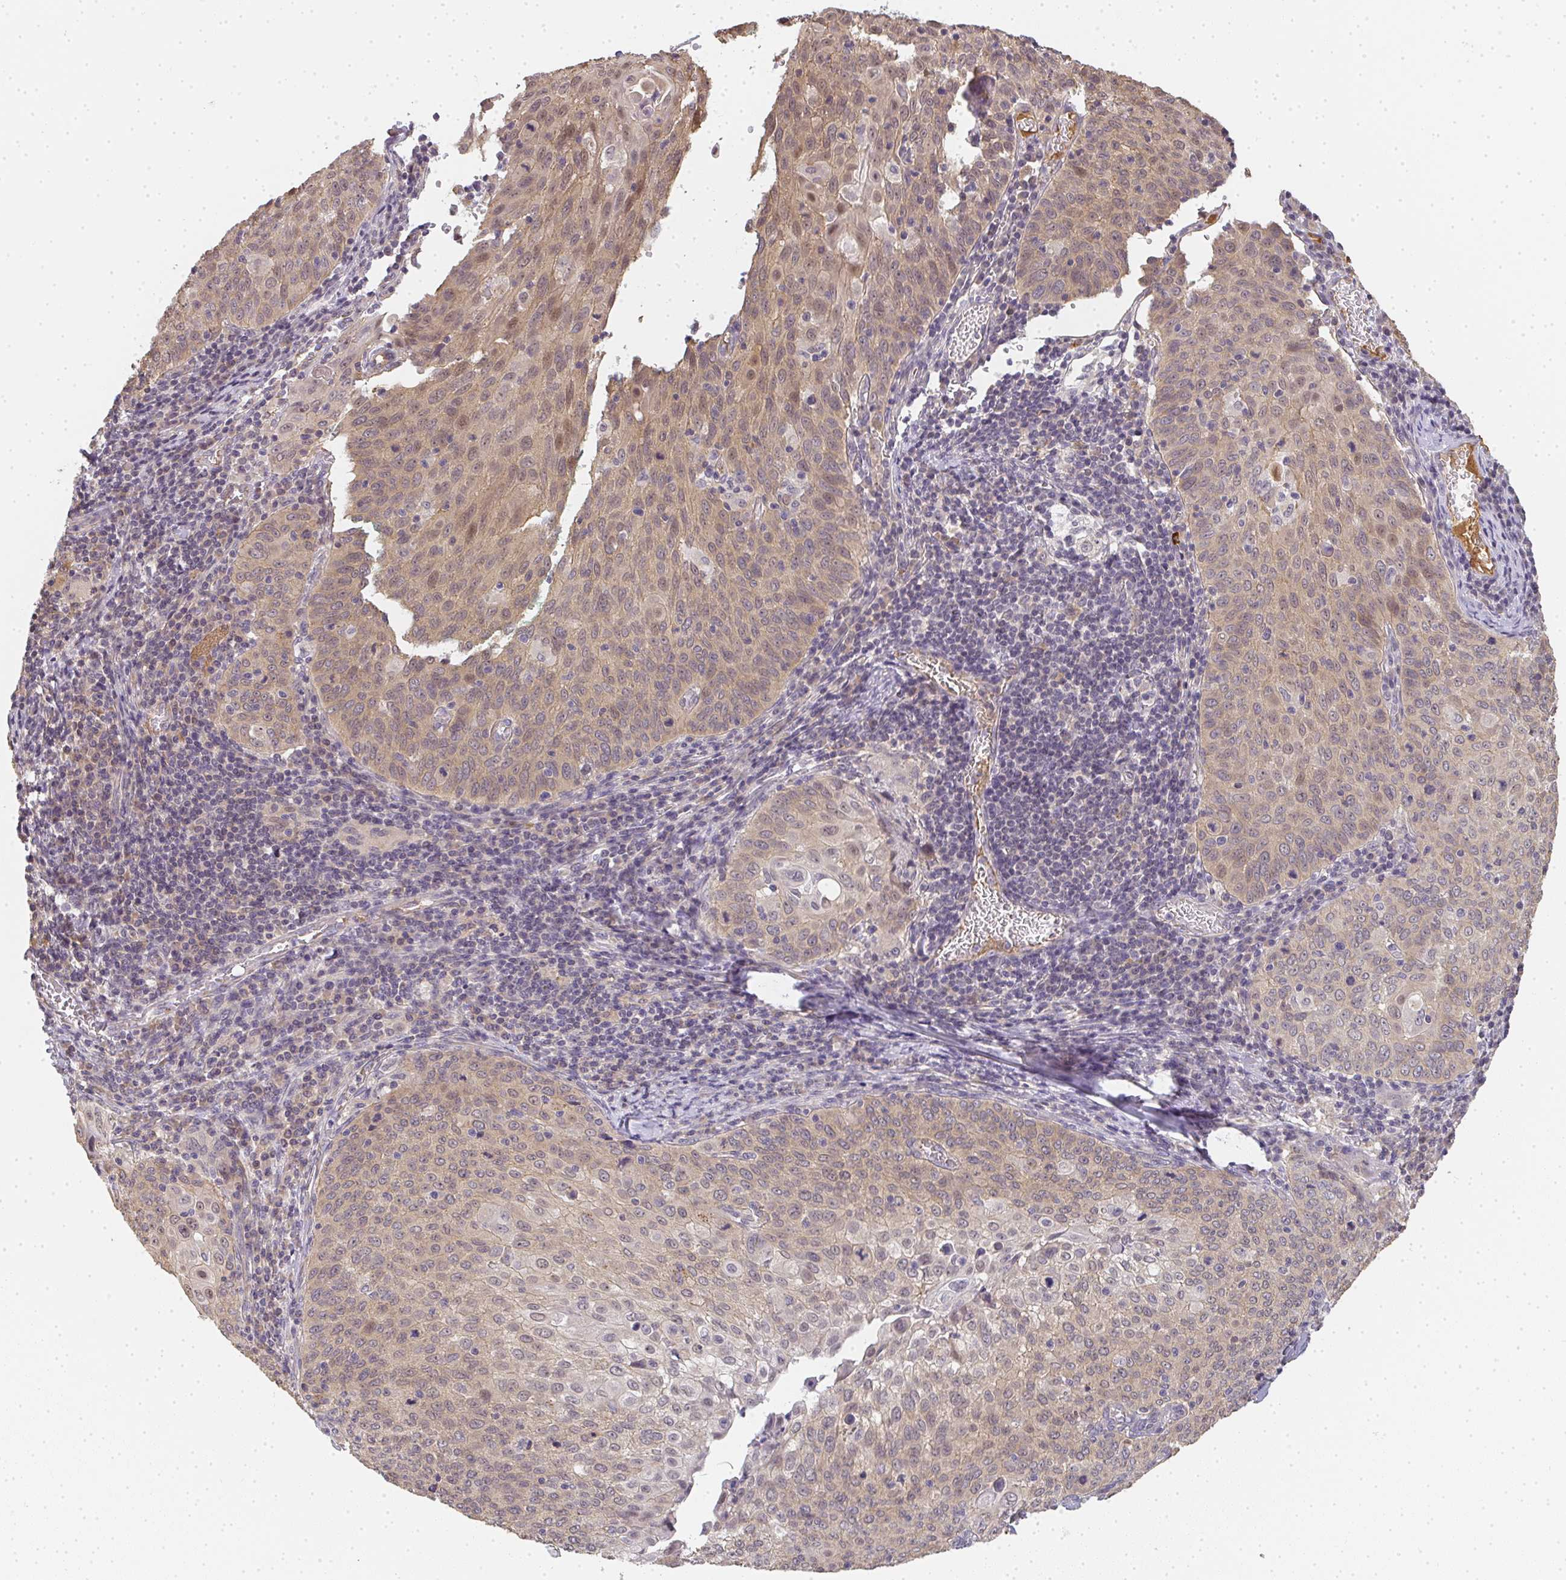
{"staining": {"intensity": "weak", "quantity": "25%-75%", "location": "cytoplasmic/membranous,nuclear"}, "tissue": "cervical cancer", "cell_type": "Tumor cells", "image_type": "cancer", "snomed": [{"axis": "morphology", "description": "Squamous cell carcinoma, NOS"}, {"axis": "topography", "description": "Cervix"}], "caption": "An immunohistochemistry (IHC) photomicrograph of neoplastic tissue is shown. Protein staining in brown highlights weak cytoplasmic/membranous and nuclear positivity in squamous cell carcinoma (cervical) within tumor cells.", "gene": "SLC35B3", "patient": {"sex": "female", "age": 65}}